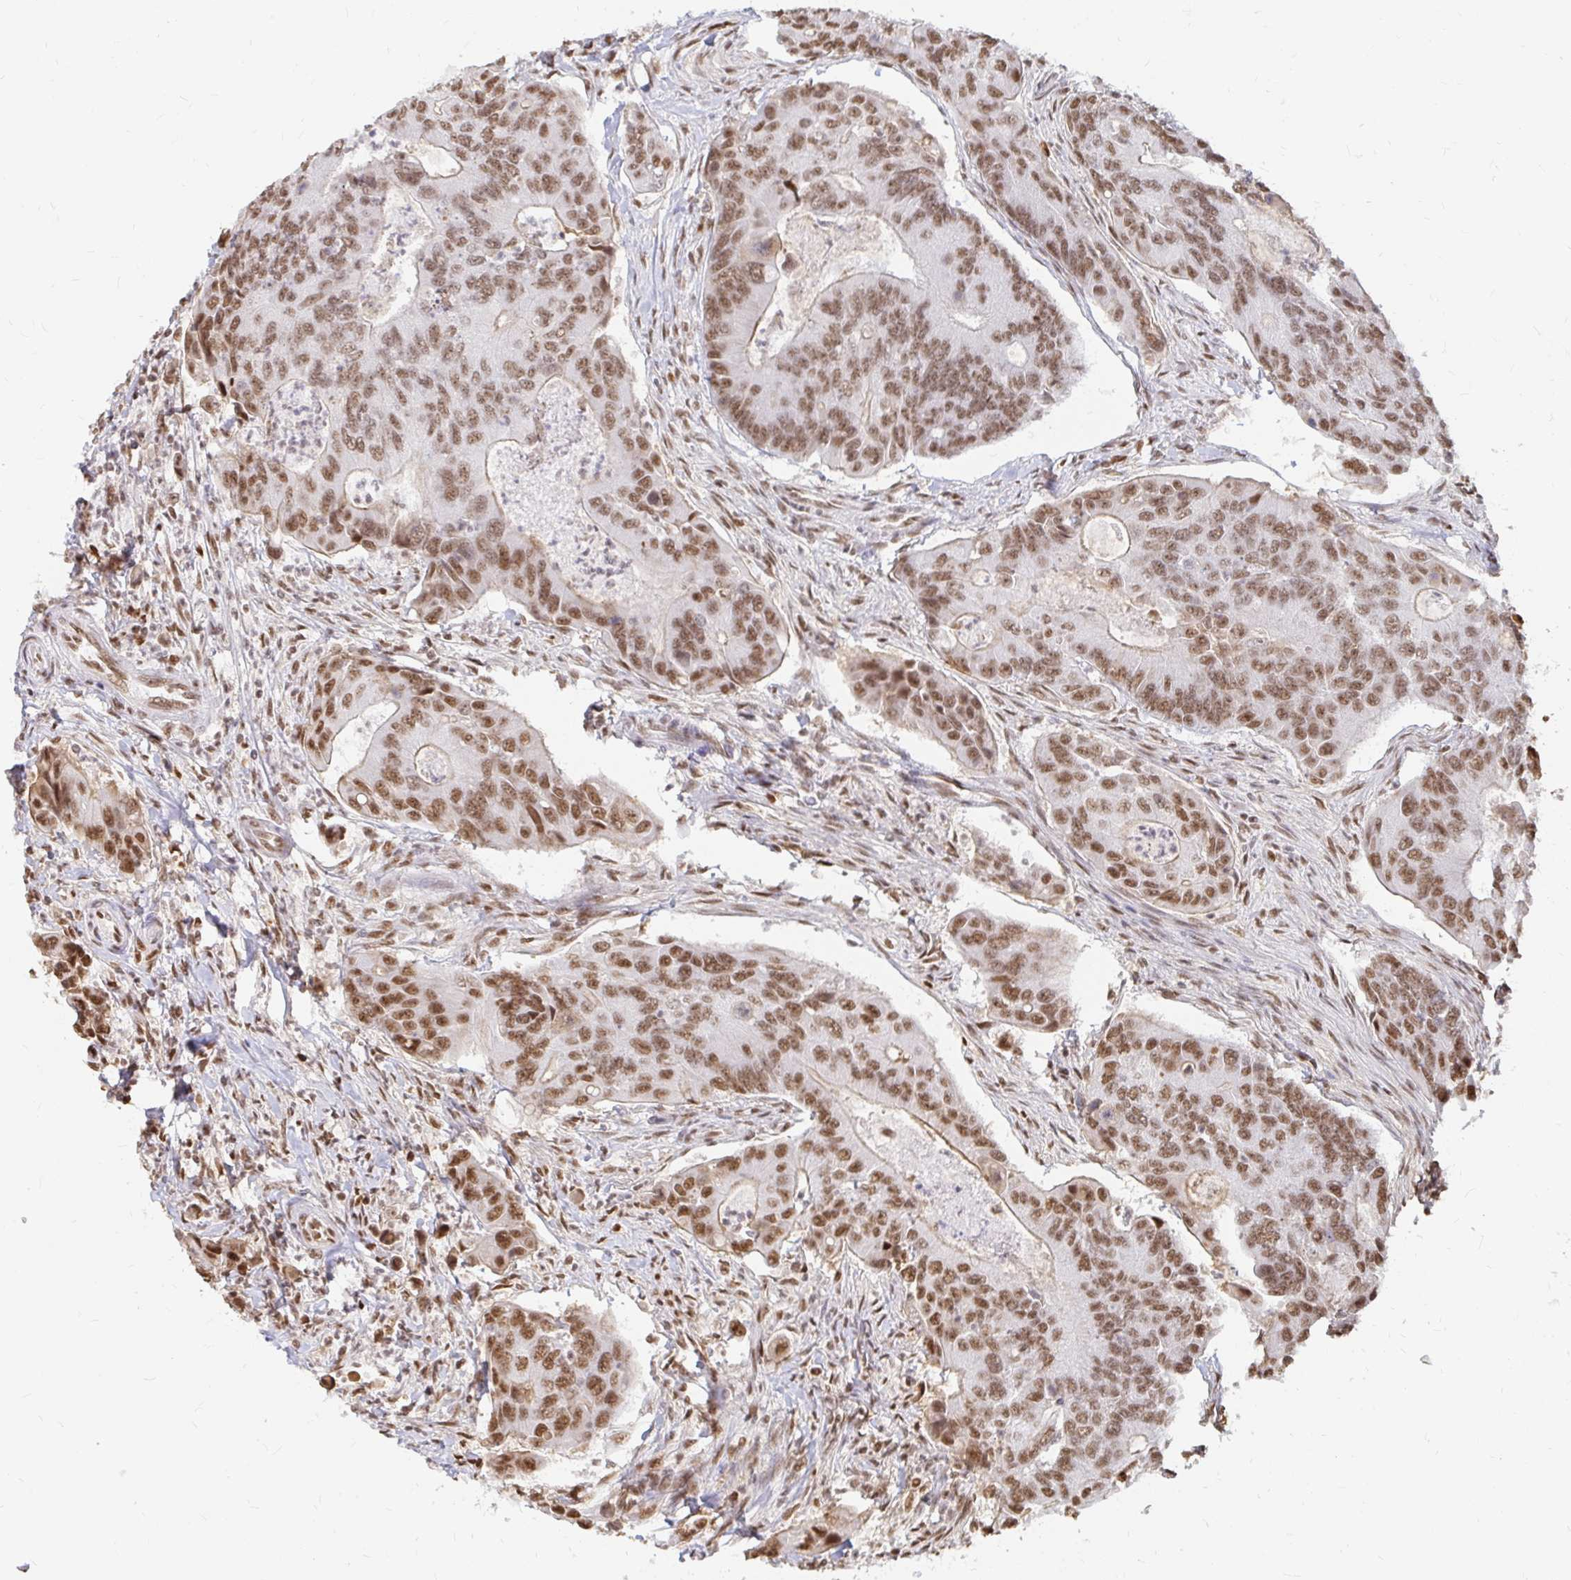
{"staining": {"intensity": "moderate", "quantity": ">75%", "location": "cytoplasmic/membranous,nuclear"}, "tissue": "colorectal cancer", "cell_type": "Tumor cells", "image_type": "cancer", "snomed": [{"axis": "morphology", "description": "Adenocarcinoma, NOS"}, {"axis": "topography", "description": "Colon"}], "caption": "IHC of adenocarcinoma (colorectal) displays medium levels of moderate cytoplasmic/membranous and nuclear expression in about >75% of tumor cells. The protein of interest is stained brown, and the nuclei are stained in blue (DAB (3,3'-diaminobenzidine) IHC with brightfield microscopy, high magnification).", "gene": "HNRNPU", "patient": {"sex": "female", "age": 67}}